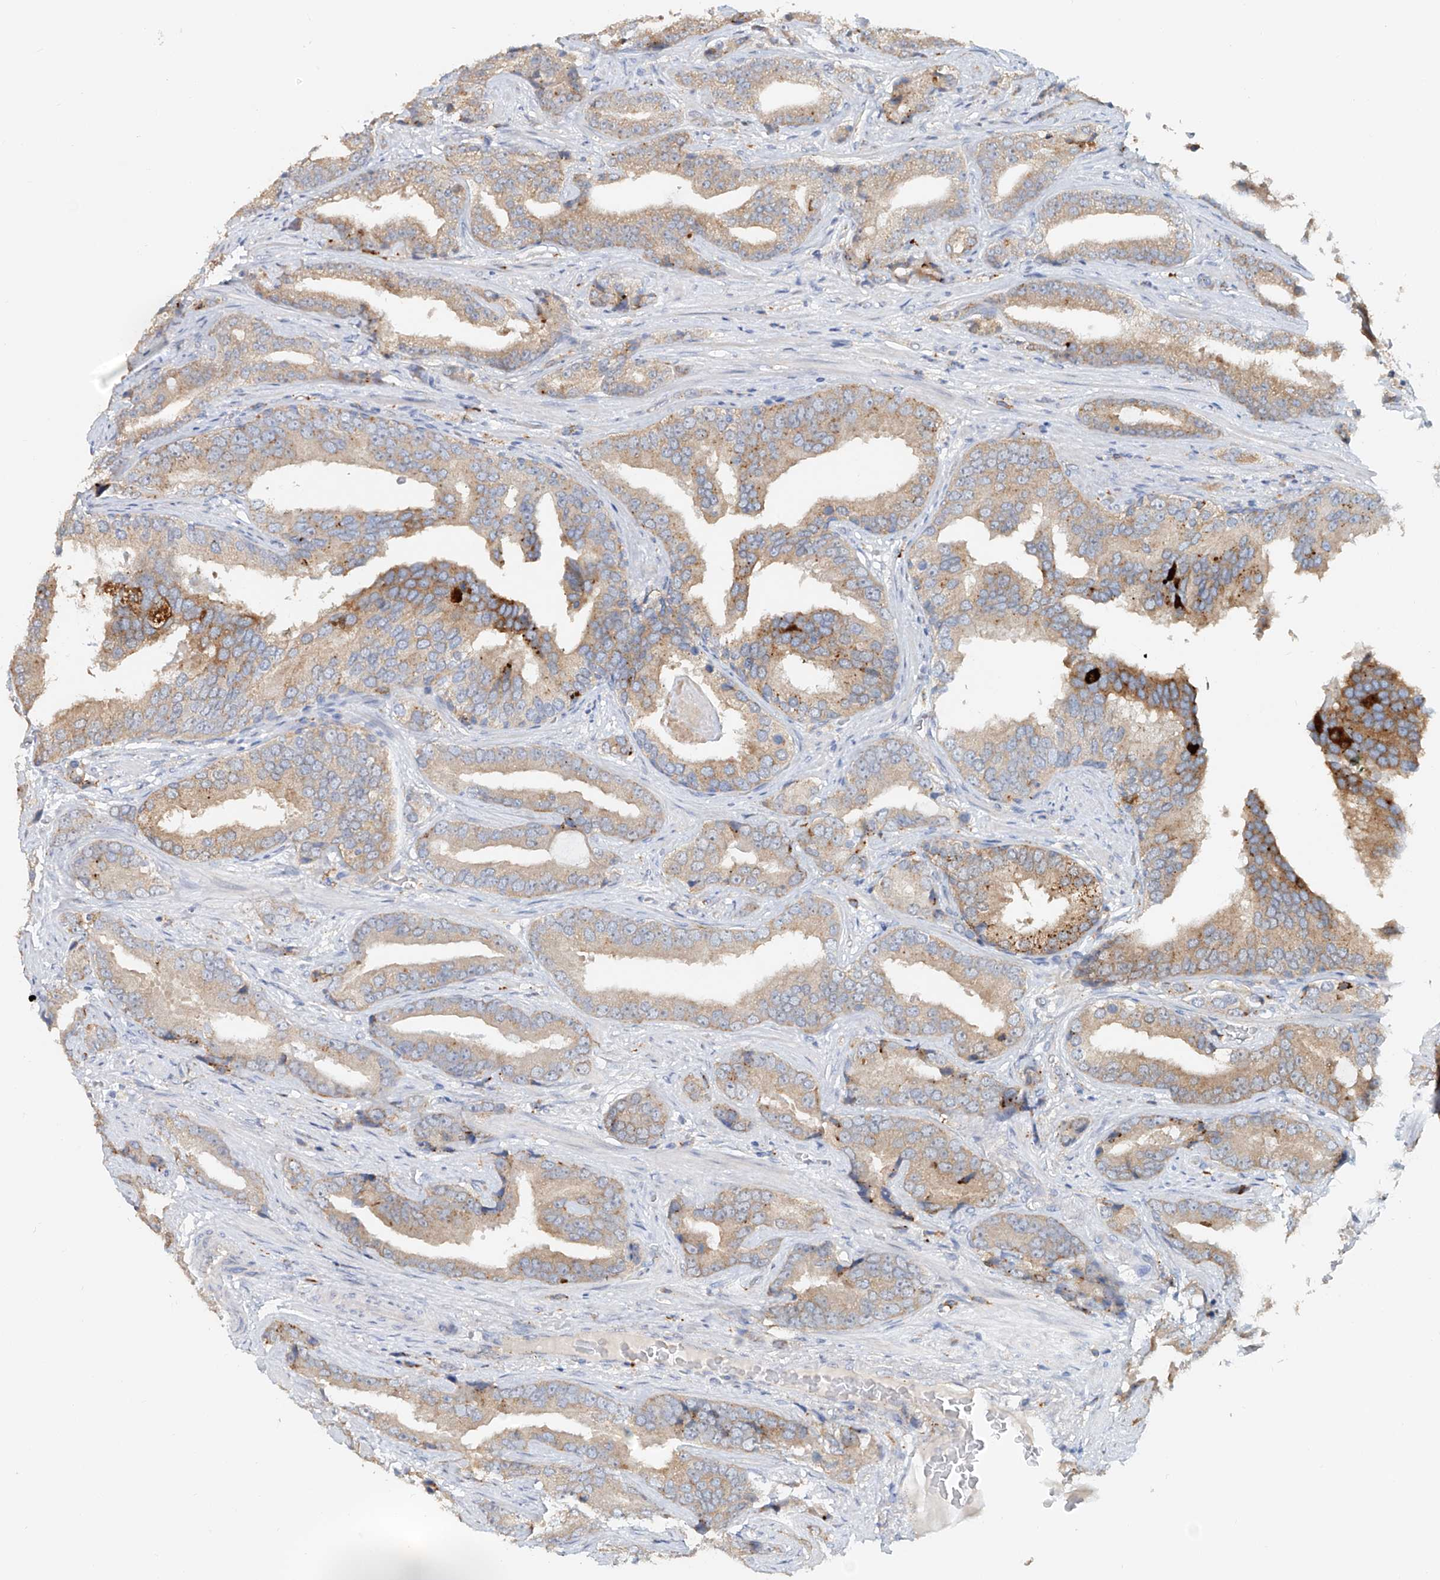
{"staining": {"intensity": "moderate", "quantity": "25%-75%", "location": "cytoplasmic/membranous"}, "tissue": "prostate cancer", "cell_type": "Tumor cells", "image_type": "cancer", "snomed": [{"axis": "morphology", "description": "Adenocarcinoma, Low grade"}, {"axis": "topography", "description": "Prostate"}], "caption": "DAB immunohistochemical staining of prostate low-grade adenocarcinoma demonstrates moderate cytoplasmic/membranous protein expression in approximately 25%-75% of tumor cells.", "gene": "TRIM47", "patient": {"sex": "male", "age": 67}}